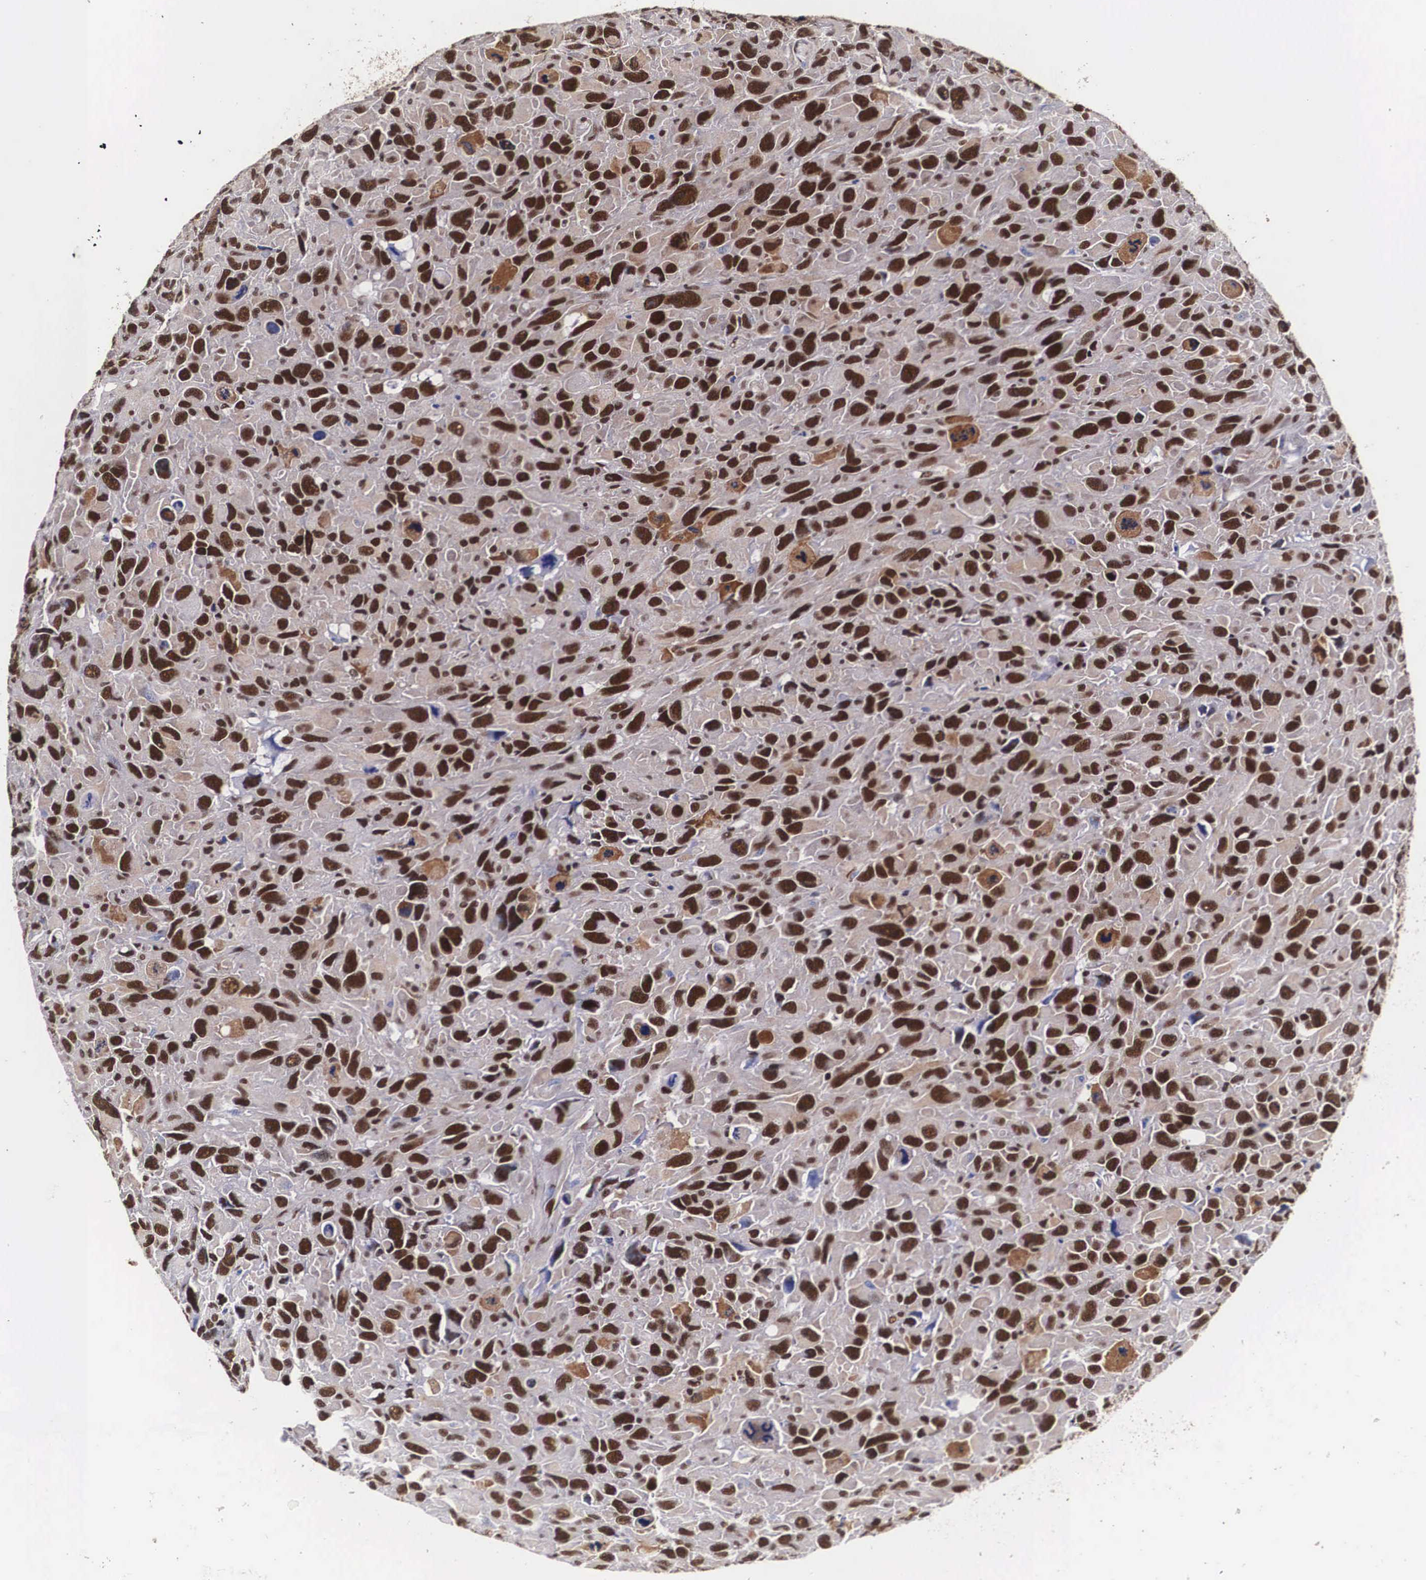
{"staining": {"intensity": "strong", "quantity": ">75%", "location": "cytoplasmic/membranous,nuclear"}, "tissue": "renal cancer", "cell_type": "Tumor cells", "image_type": "cancer", "snomed": [{"axis": "morphology", "description": "Adenocarcinoma, NOS"}, {"axis": "topography", "description": "Kidney"}], "caption": "Tumor cells reveal strong cytoplasmic/membranous and nuclear staining in about >75% of cells in renal cancer. (DAB IHC with brightfield microscopy, high magnification).", "gene": "PABPN1", "patient": {"sex": "male", "age": 79}}